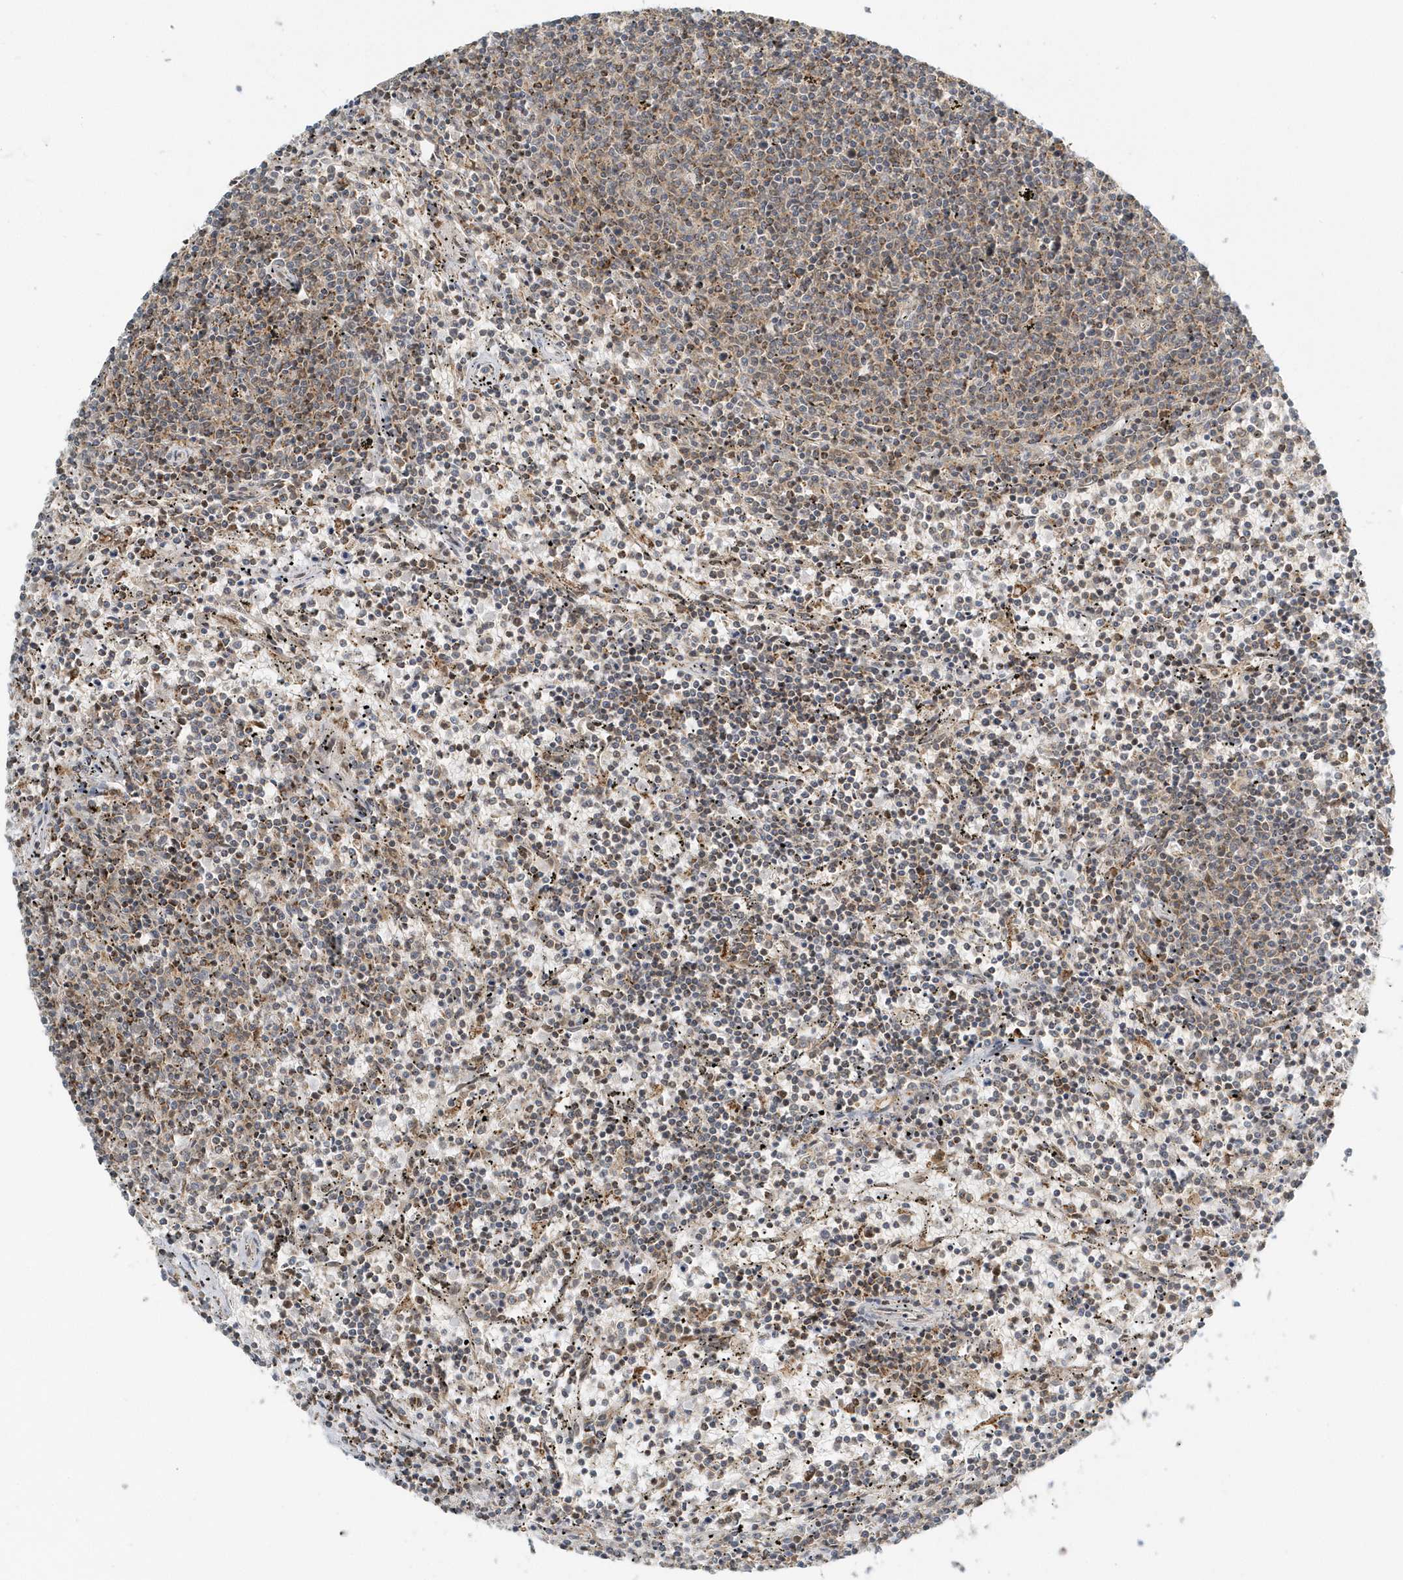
{"staining": {"intensity": "weak", "quantity": "25%-75%", "location": "cytoplasmic/membranous"}, "tissue": "lymphoma", "cell_type": "Tumor cells", "image_type": "cancer", "snomed": [{"axis": "morphology", "description": "Malignant lymphoma, non-Hodgkin's type, Low grade"}, {"axis": "topography", "description": "Spleen"}], "caption": "Tumor cells exhibit low levels of weak cytoplasmic/membranous staining in approximately 25%-75% of cells in human malignant lymphoma, non-Hodgkin's type (low-grade).", "gene": "PSMD6", "patient": {"sex": "female", "age": 50}}